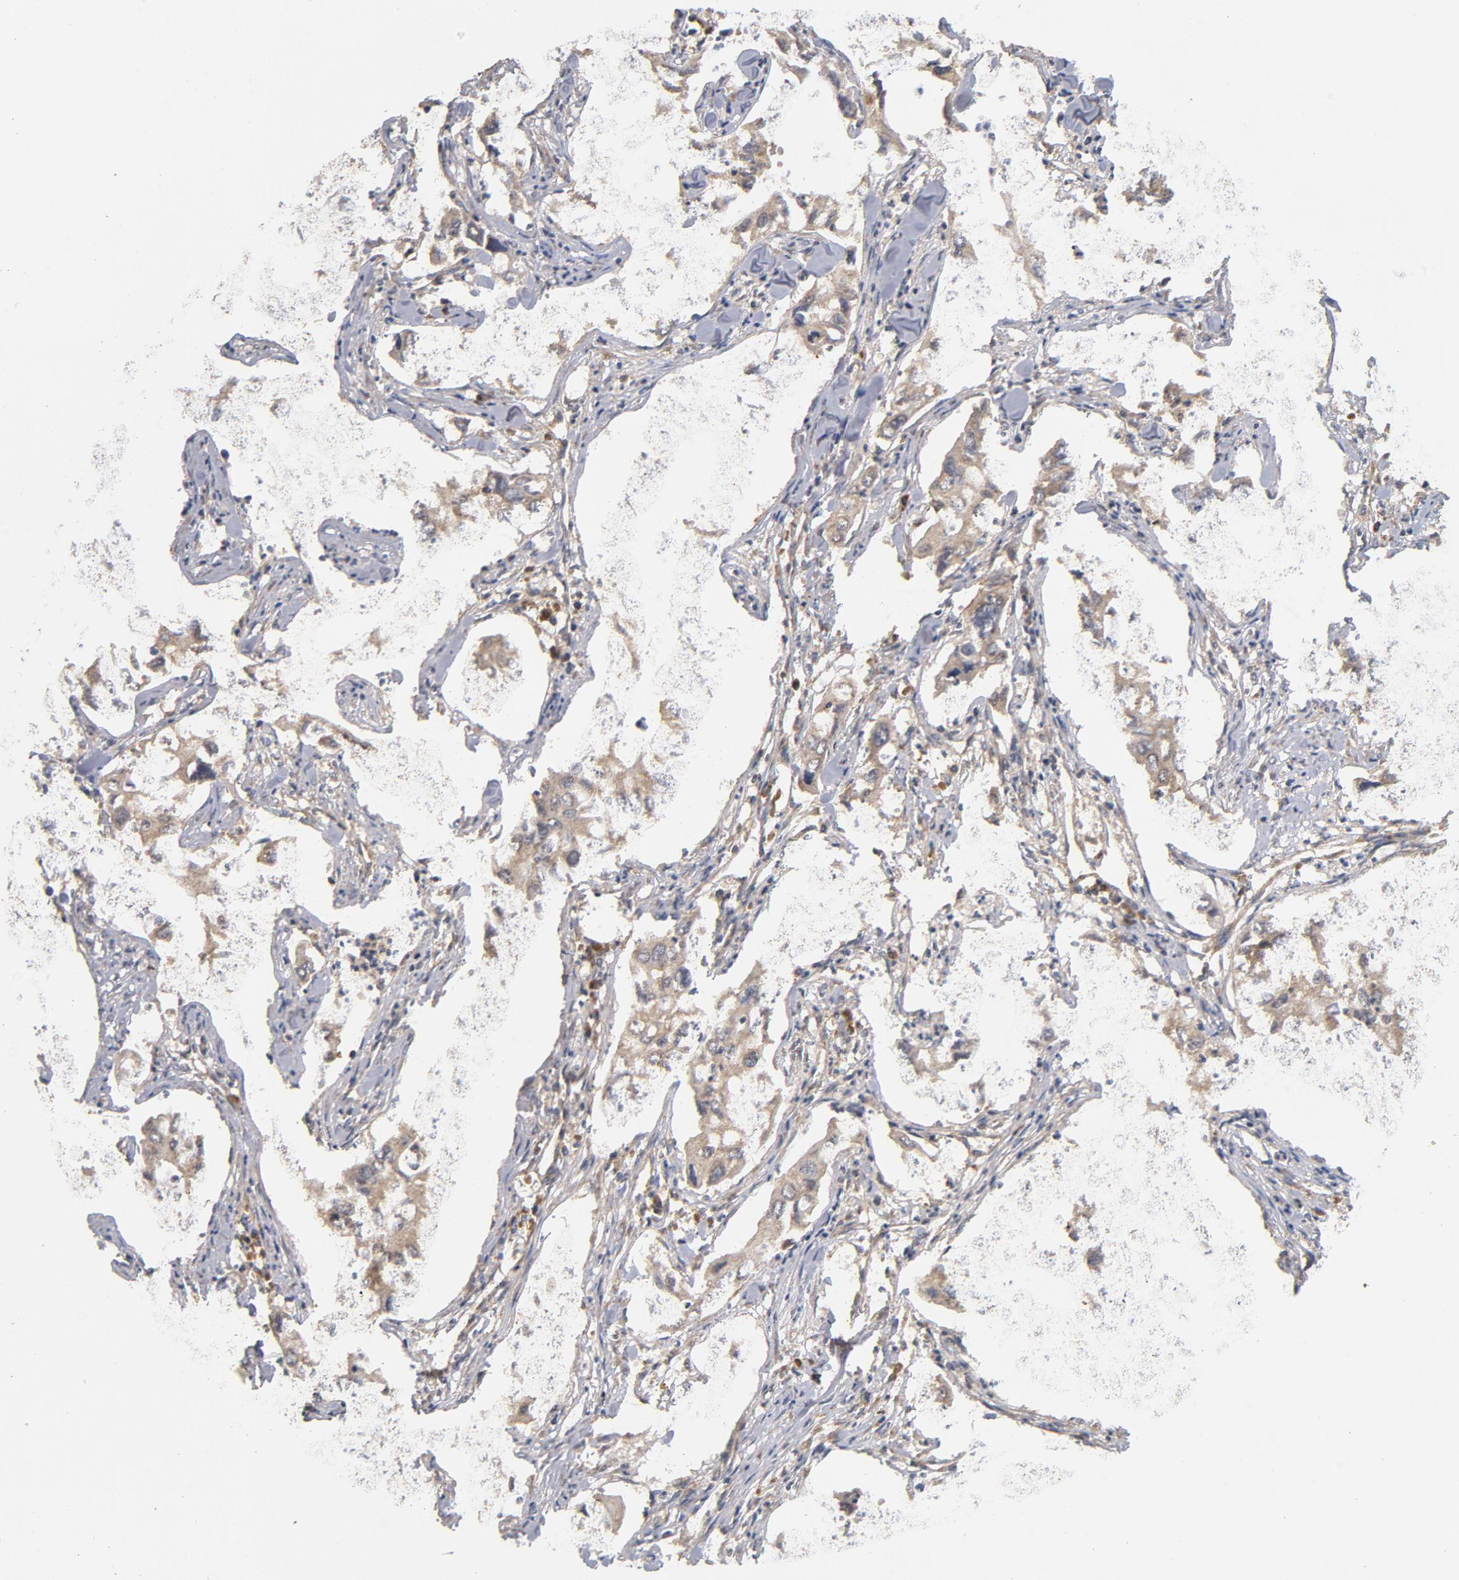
{"staining": {"intensity": "moderate", "quantity": ">75%", "location": "cytoplasmic/membranous"}, "tissue": "lung cancer", "cell_type": "Tumor cells", "image_type": "cancer", "snomed": [{"axis": "morphology", "description": "Adenocarcinoma, NOS"}, {"axis": "topography", "description": "Lung"}], "caption": "Protein staining shows moderate cytoplasmic/membranous positivity in about >75% of tumor cells in lung cancer.", "gene": "DDX6", "patient": {"sex": "male", "age": 49}}